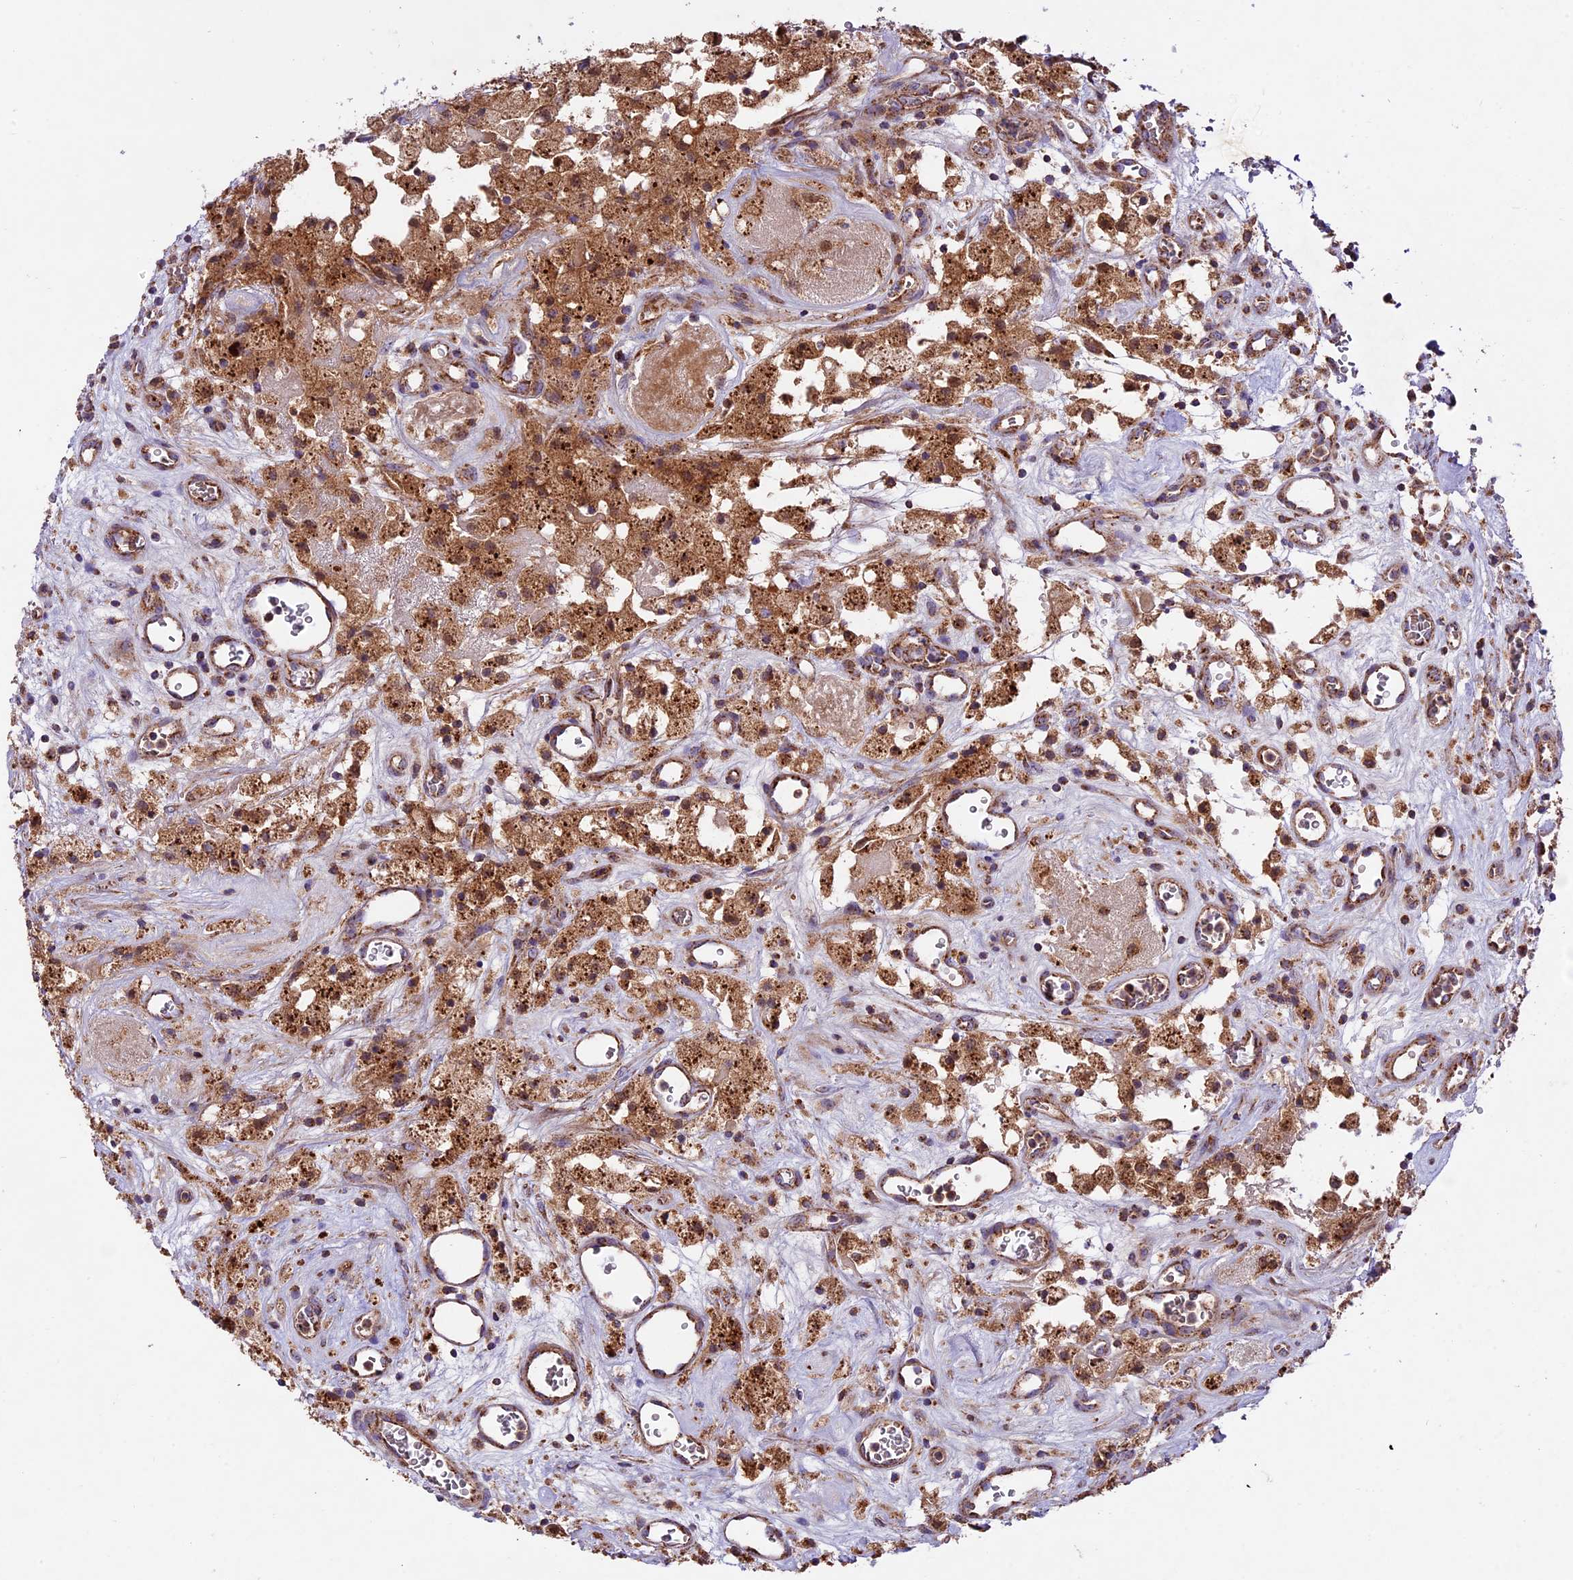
{"staining": {"intensity": "moderate", "quantity": ">75%", "location": "cytoplasmic/membranous"}, "tissue": "glioma", "cell_type": "Tumor cells", "image_type": "cancer", "snomed": [{"axis": "morphology", "description": "Glioma, malignant, High grade"}, {"axis": "topography", "description": "Brain"}], "caption": "Immunohistochemistry (IHC) histopathology image of human glioma stained for a protein (brown), which shows medium levels of moderate cytoplasmic/membranous expression in about >75% of tumor cells.", "gene": "NDUFA8", "patient": {"sex": "male", "age": 76}}